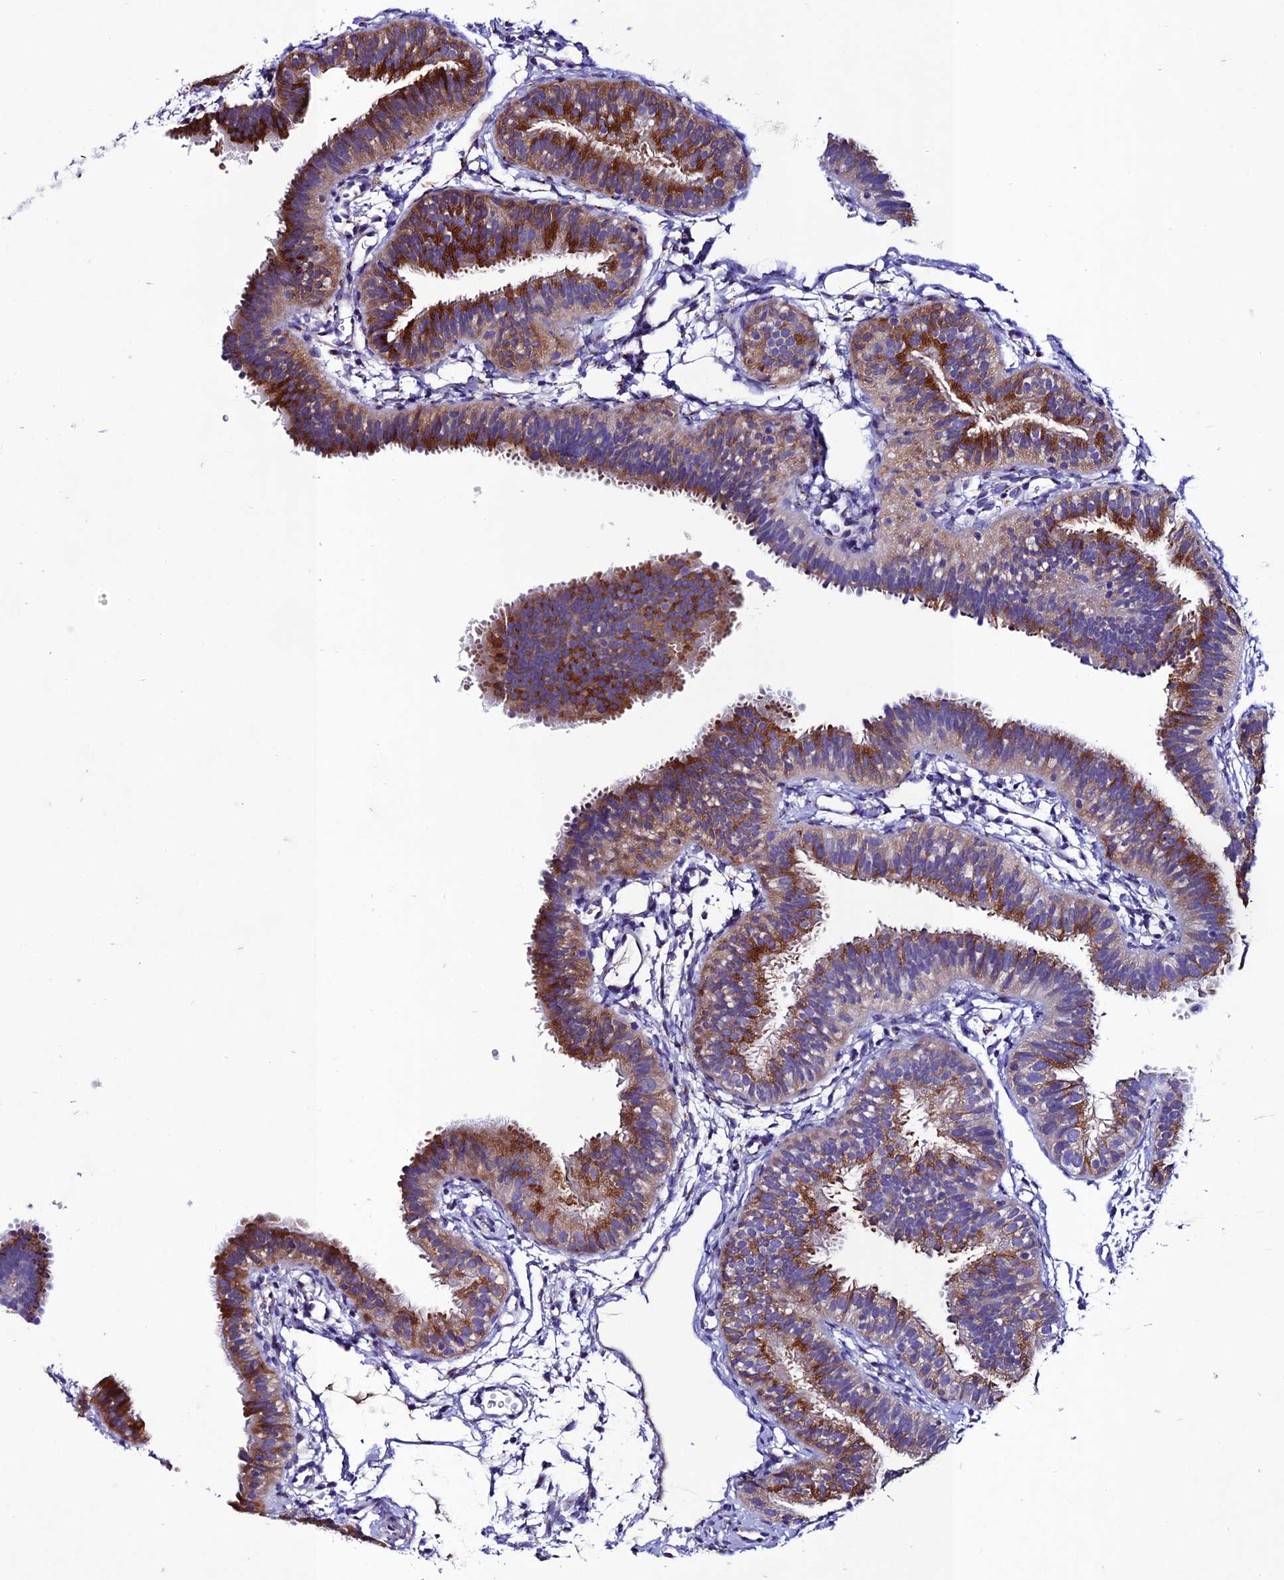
{"staining": {"intensity": "strong", "quantity": "25%-75%", "location": "cytoplasmic/membranous"}, "tissue": "fallopian tube", "cell_type": "Glandular cells", "image_type": "normal", "snomed": [{"axis": "morphology", "description": "Normal tissue, NOS"}, {"axis": "topography", "description": "Fallopian tube"}], "caption": "Immunohistochemistry of normal human fallopian tube displays high levels of strong cytoplasmic/membranous positivity in approximately 25%-75% of glandular cells. The staining was performed using DAB, with brown indicating positive protein expression. Nuclei are stained blue with hematoxylin.", "gene": "OR51Q1", "patient": {"sex": "female", "age": 35}}